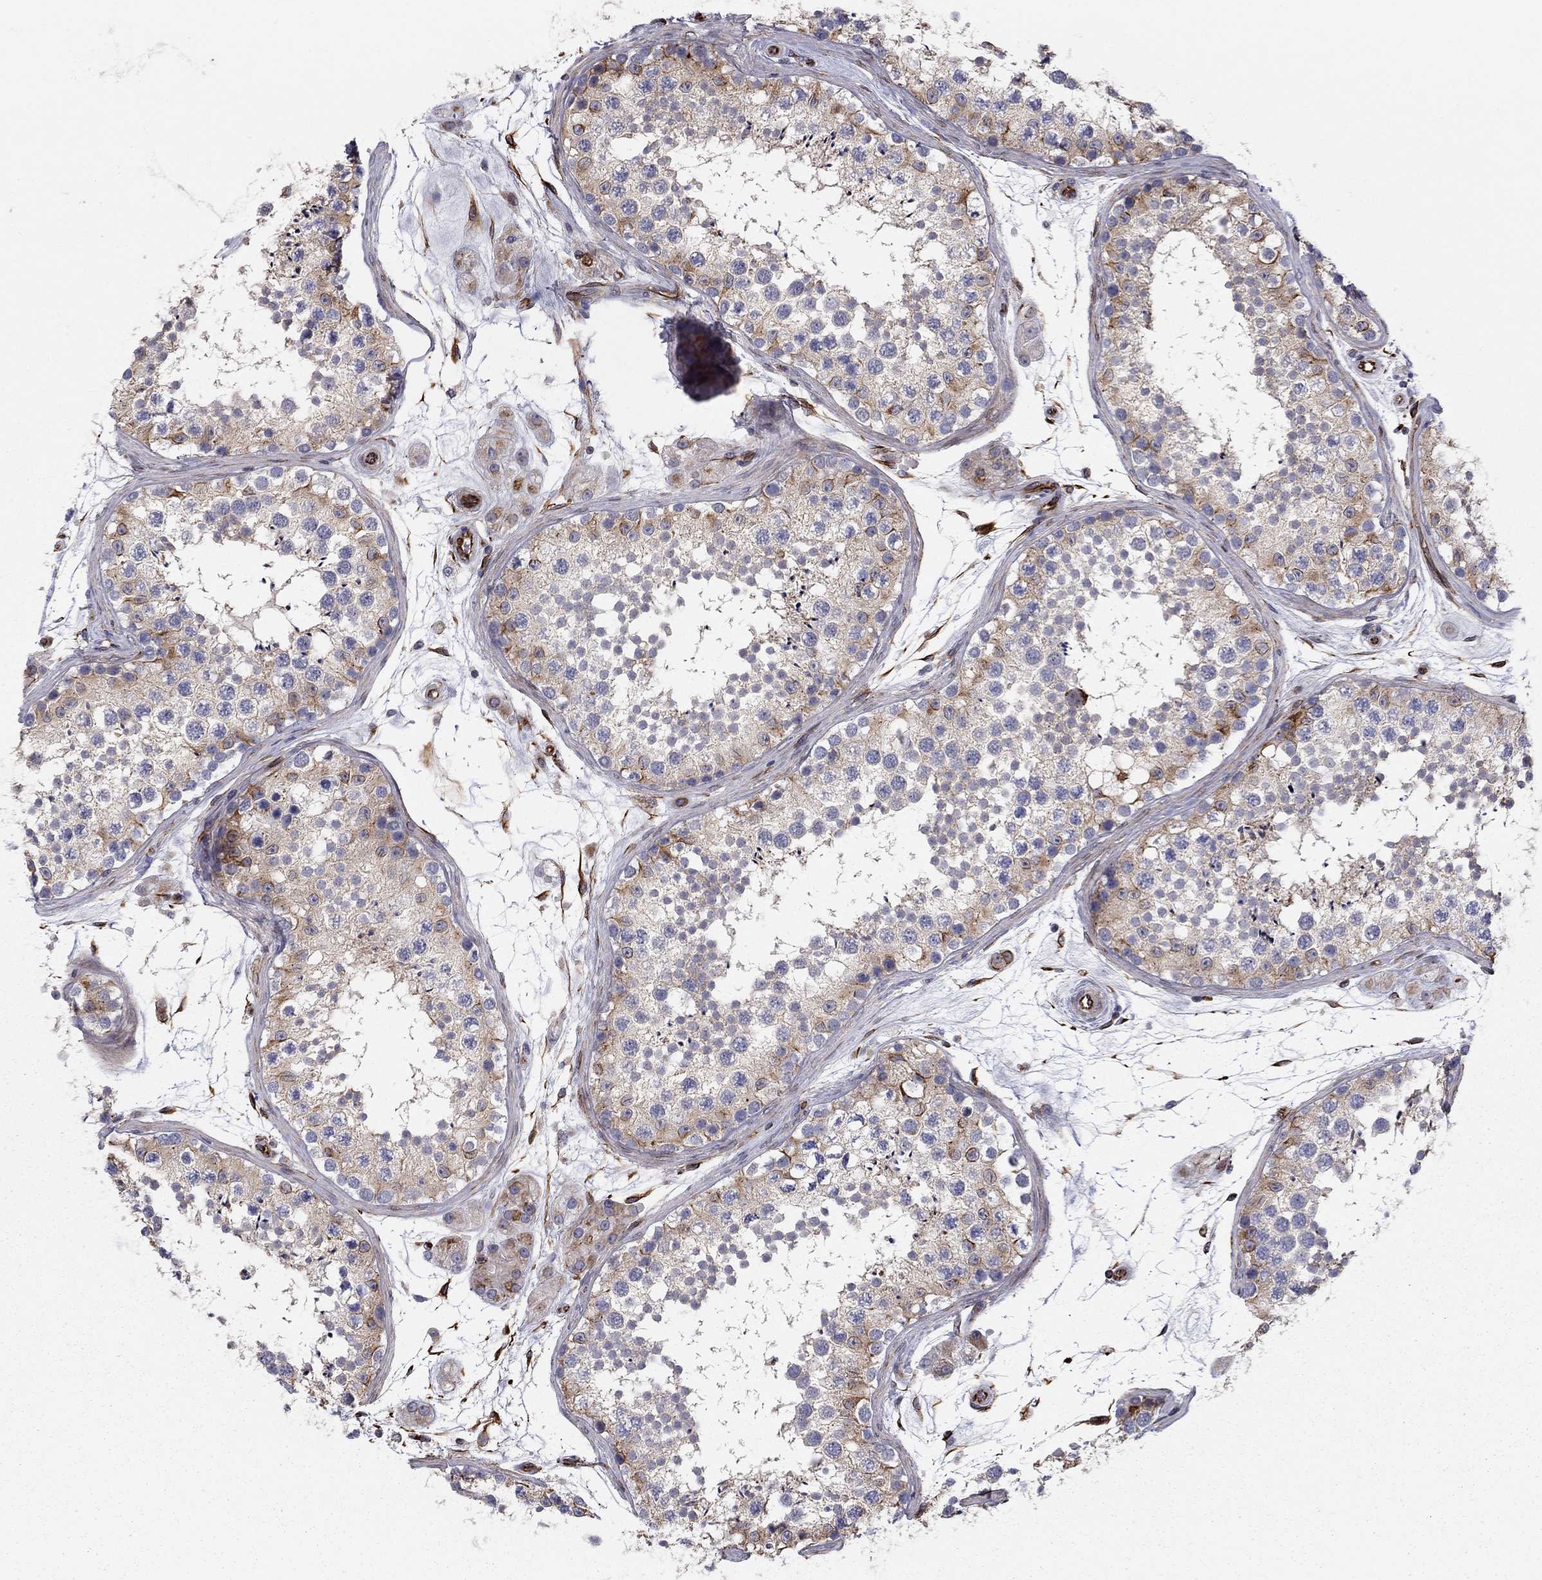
{"staining": {"intensity": "strong", "quantity": "25%-75%", "location": "cytoplasmic/membranous"}, "tissue": "testis", "cell_type": "Cells in seminiferous ducts", "image_type": "normal", "snomed": [{"axis": "morphology", "description": "Normal tissue, NOS"}, {"axis": "topography", "description": "Testis"}], "caption": "Testis stained with a brown dye shows strong cytoplasmic/membranous positive positivity in approximately 25%-75% of cells in seminiferous ducts.", "gene": "CLSTN1", "patient": {"sex": "male", "age": 41}}